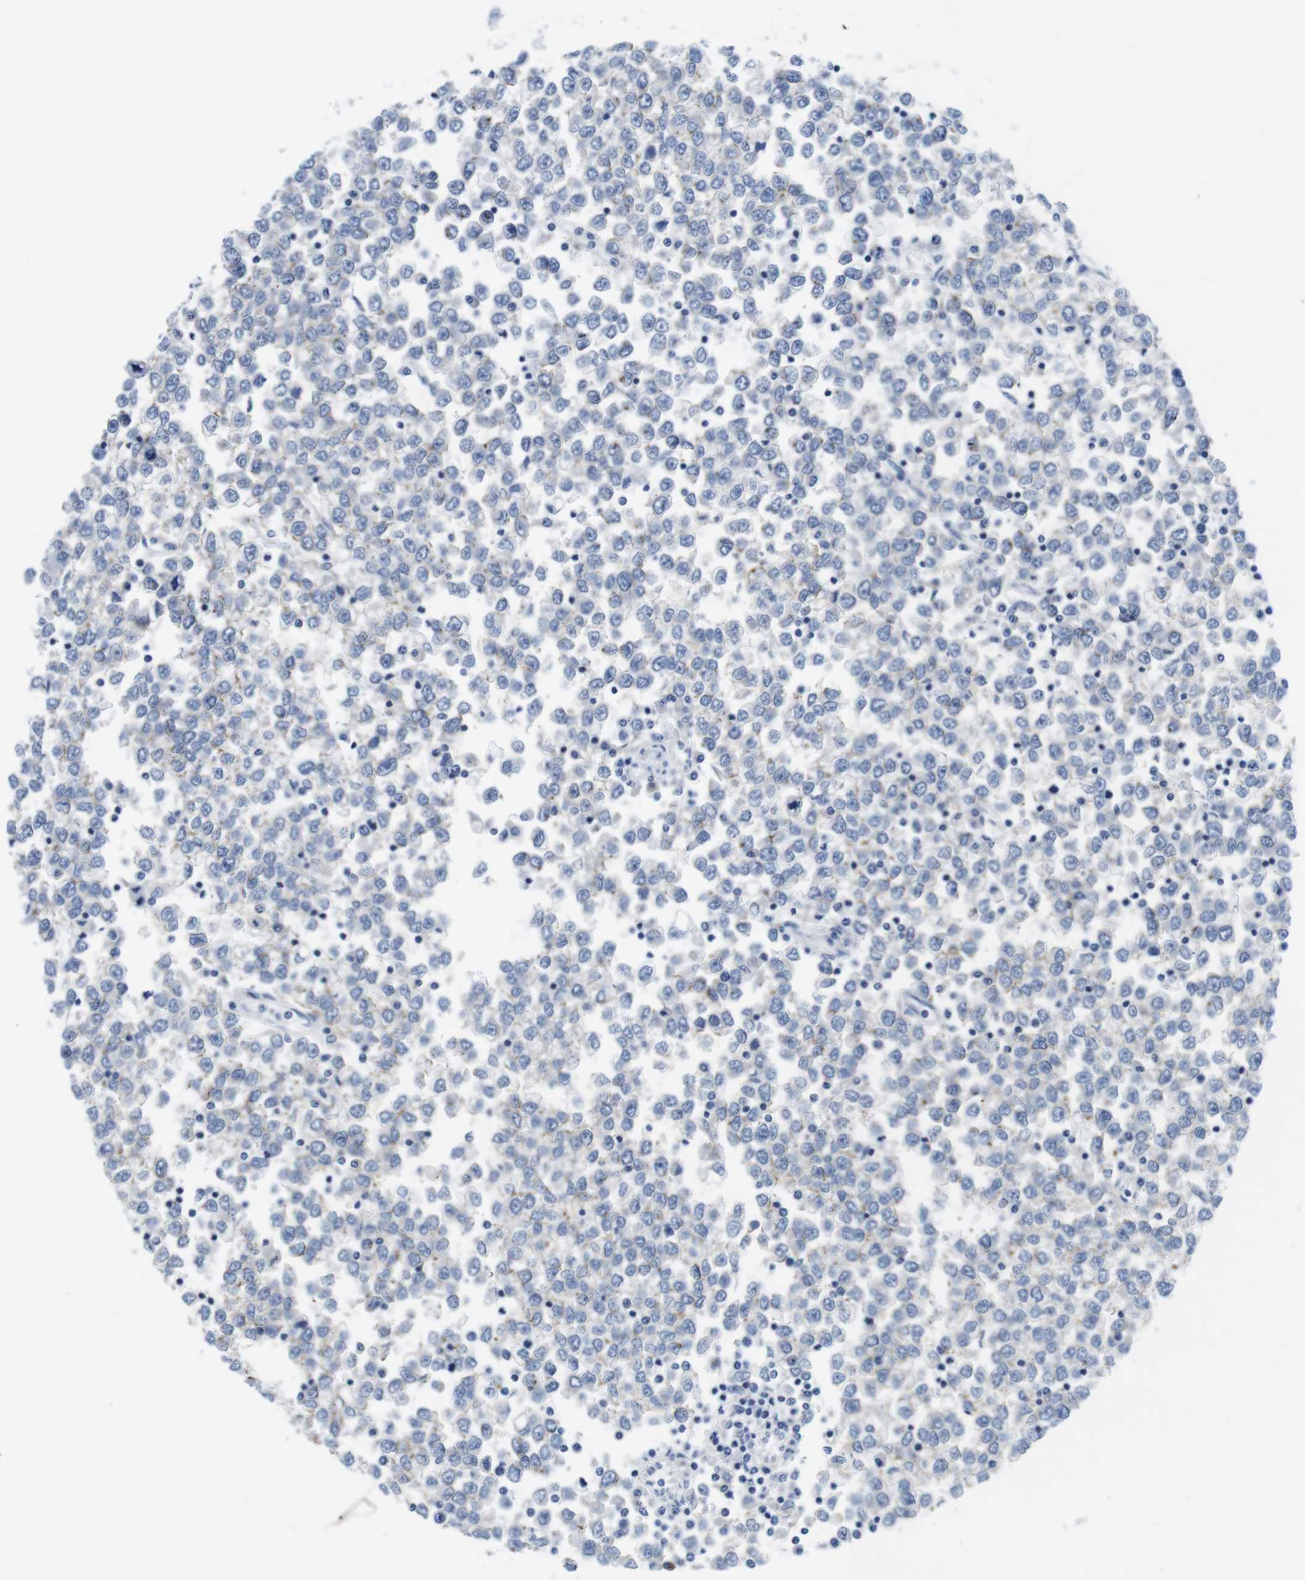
{"staining": {"intensity": "negative", "quantity": "none", "location": "none"}, "tissue": "testis cancer", "cell_type": "Tumor cells", "image_type": "cancer", "snomed": [{"axis": "morphology", "description": "Seminoma, NOS"}, {"axis": "topography", "description": "Testis"}], "caption": "IHC of seminoma (testis) demonstrates no positivity in tumor cells.", "gene": "SCRIB", "patient": {"sex": "male", "age": 65}}